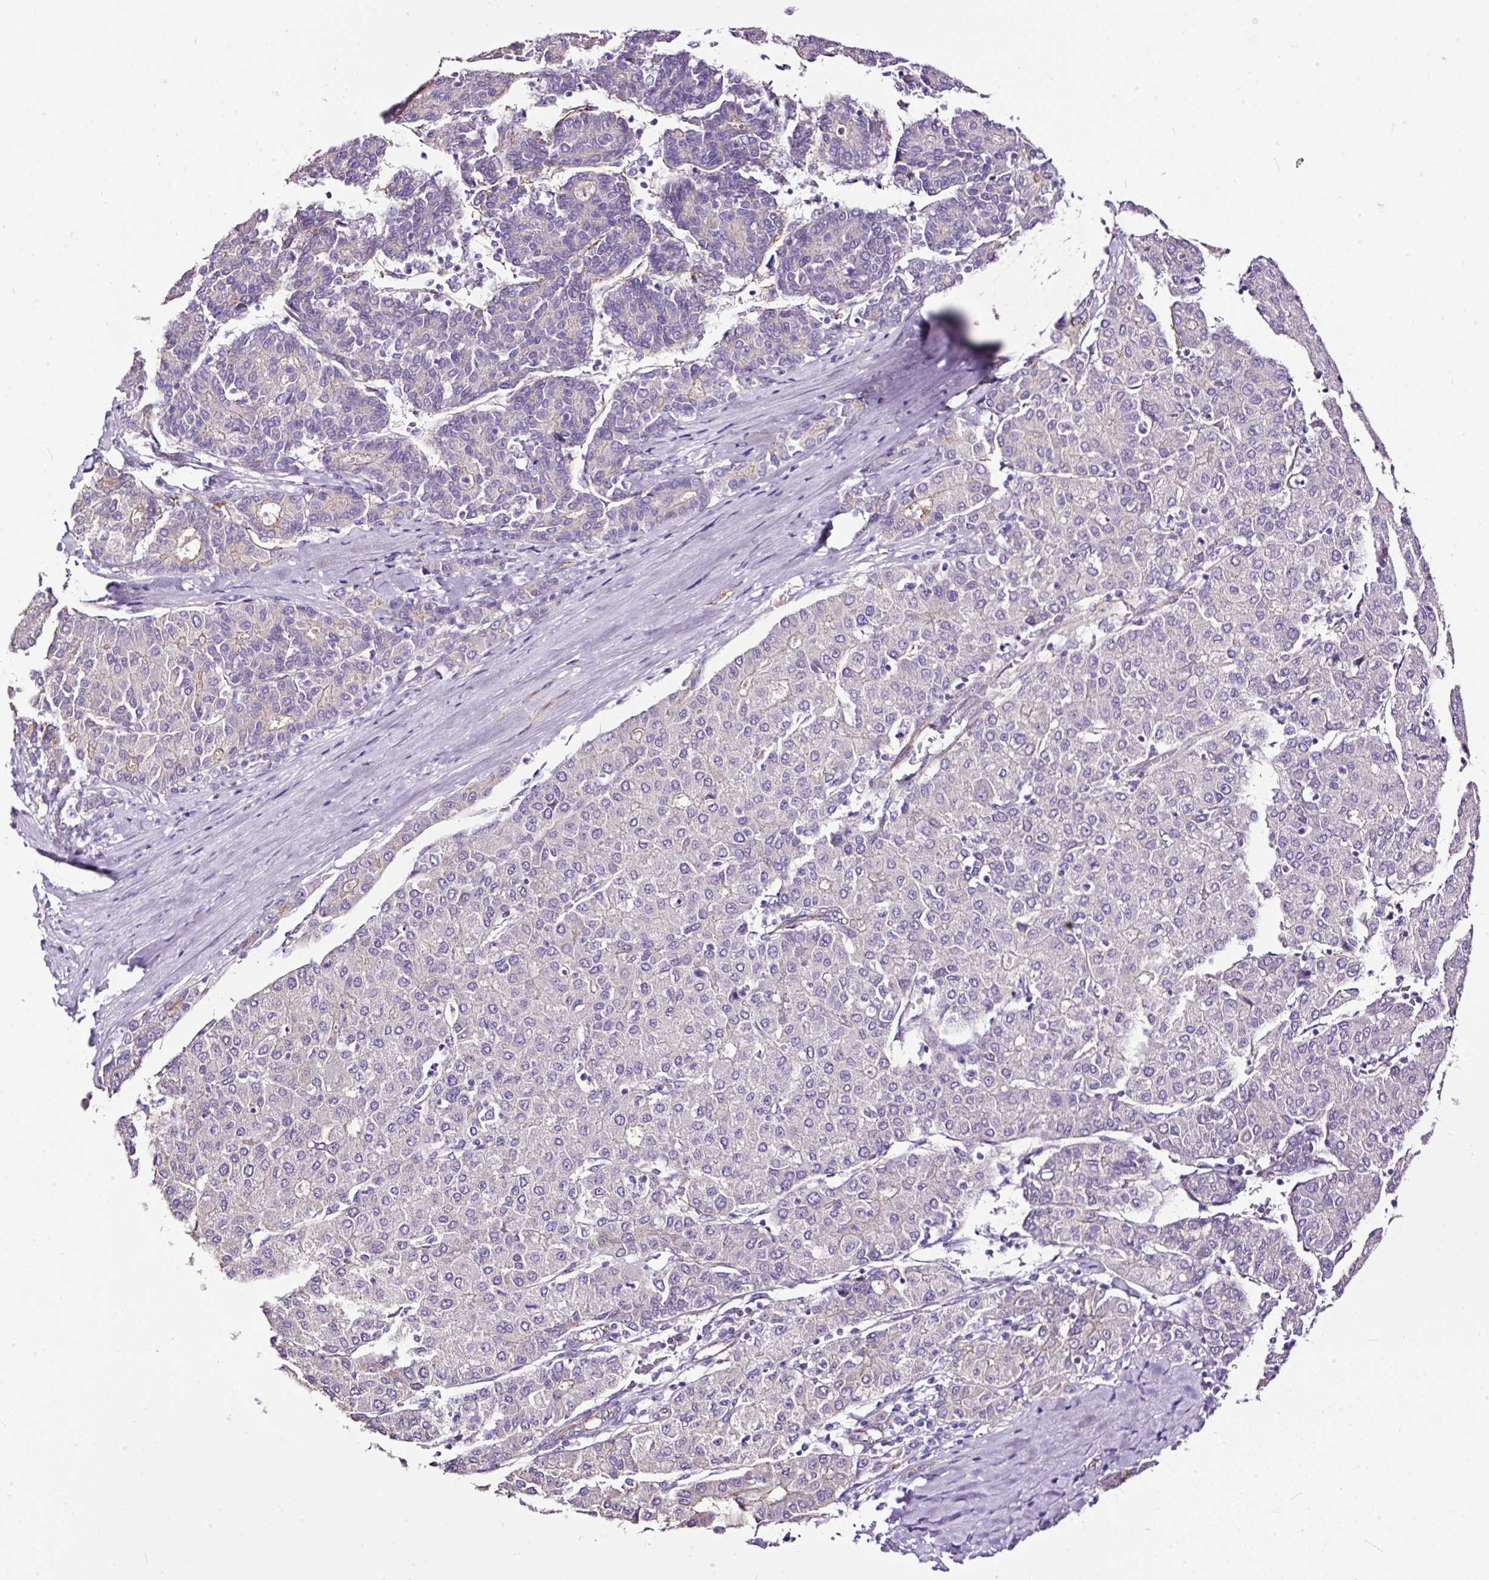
{"staining": {"intensity": "negative", "quantity": "none", "location": "none"}, "tissue": "liver cancer", "cell_type": "Tumor cells", "image_type": "cancer", "snomed": [{"axis": "morphology", "description": "Carcinoma, Hepatocellular, NOS"}, {"axis": "topography", "description": "Liver"}], "caption": "Immunohistochemistry (IHC) photomicrograph of hepatocellular carcinoma (liver) stained for a protein (brown), which shows no staining in tumor cells. Brightfield microscopy of immunohistochemistry stained with DAB (brown) and hematoxylin (blue), captured at high magnification.", "gene": "MAGEB16", "patient": {"sex": "male", "age": 65}}